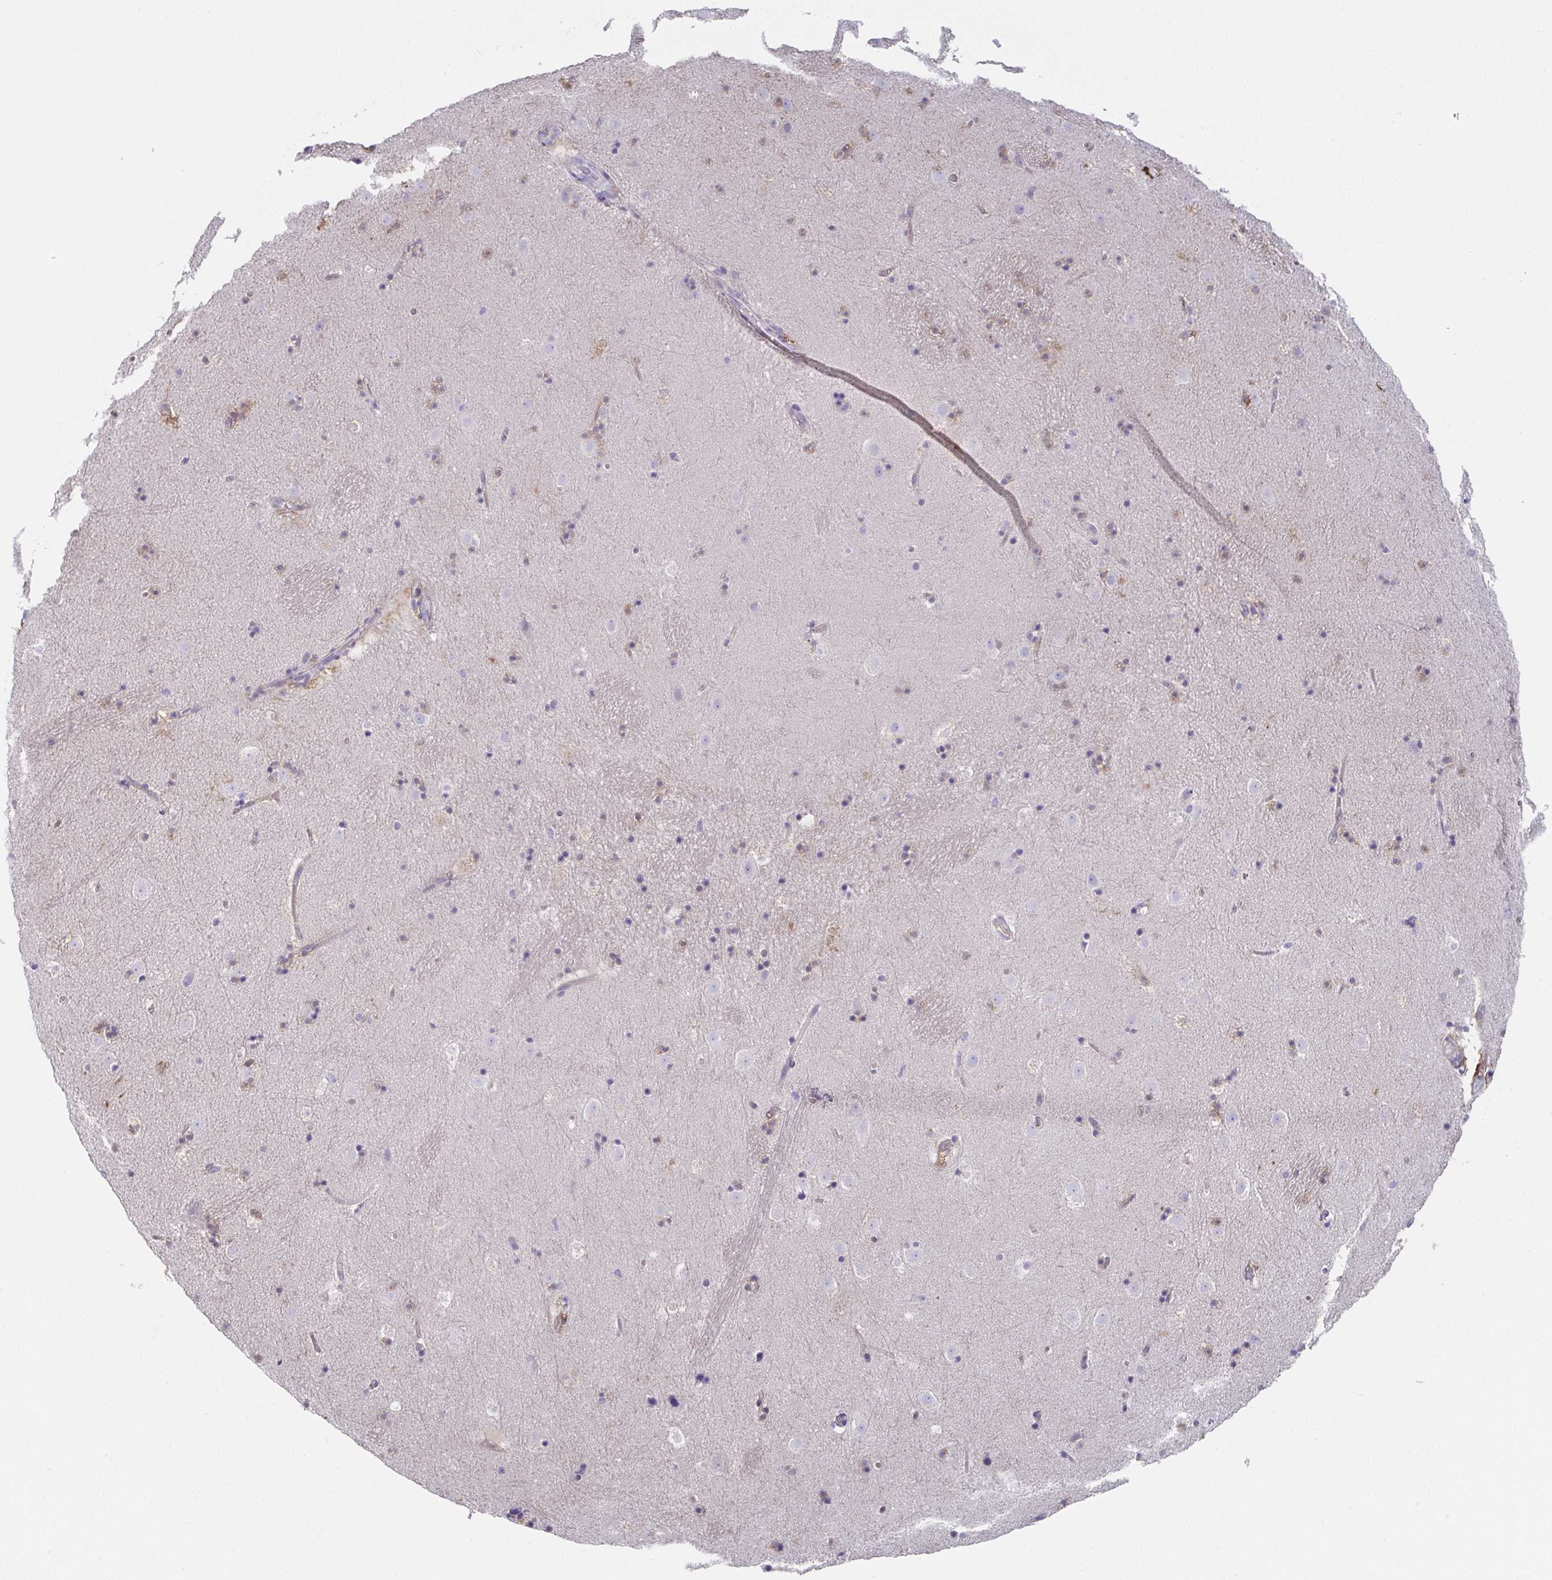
{"staining": {"intensity": "moderate", "quantity": "<25%", "location": "cytoplasmic/membranous"}, "tissue": "caudate", "cell_type": "Glial cells", "image_type": "normal", "snomed": [{"axis": "morphology", "description": "Normal tissue, NOS"}, {"axis": "topography", "description": "Lateral ventricle wall"}], "caption": "A low amount of moderate cytoplasmic/membranous expression is appreciated in approximately <25% of glial cells in benign caudate. The staining is performed using DAB (3,3'-diaminobenzidine) brown chromogen to label protein expression. The nuclei are counter-stained blue using hematoxylin.", "gene": "RBP1", "patient": {"sex": "male", "age": 37}}